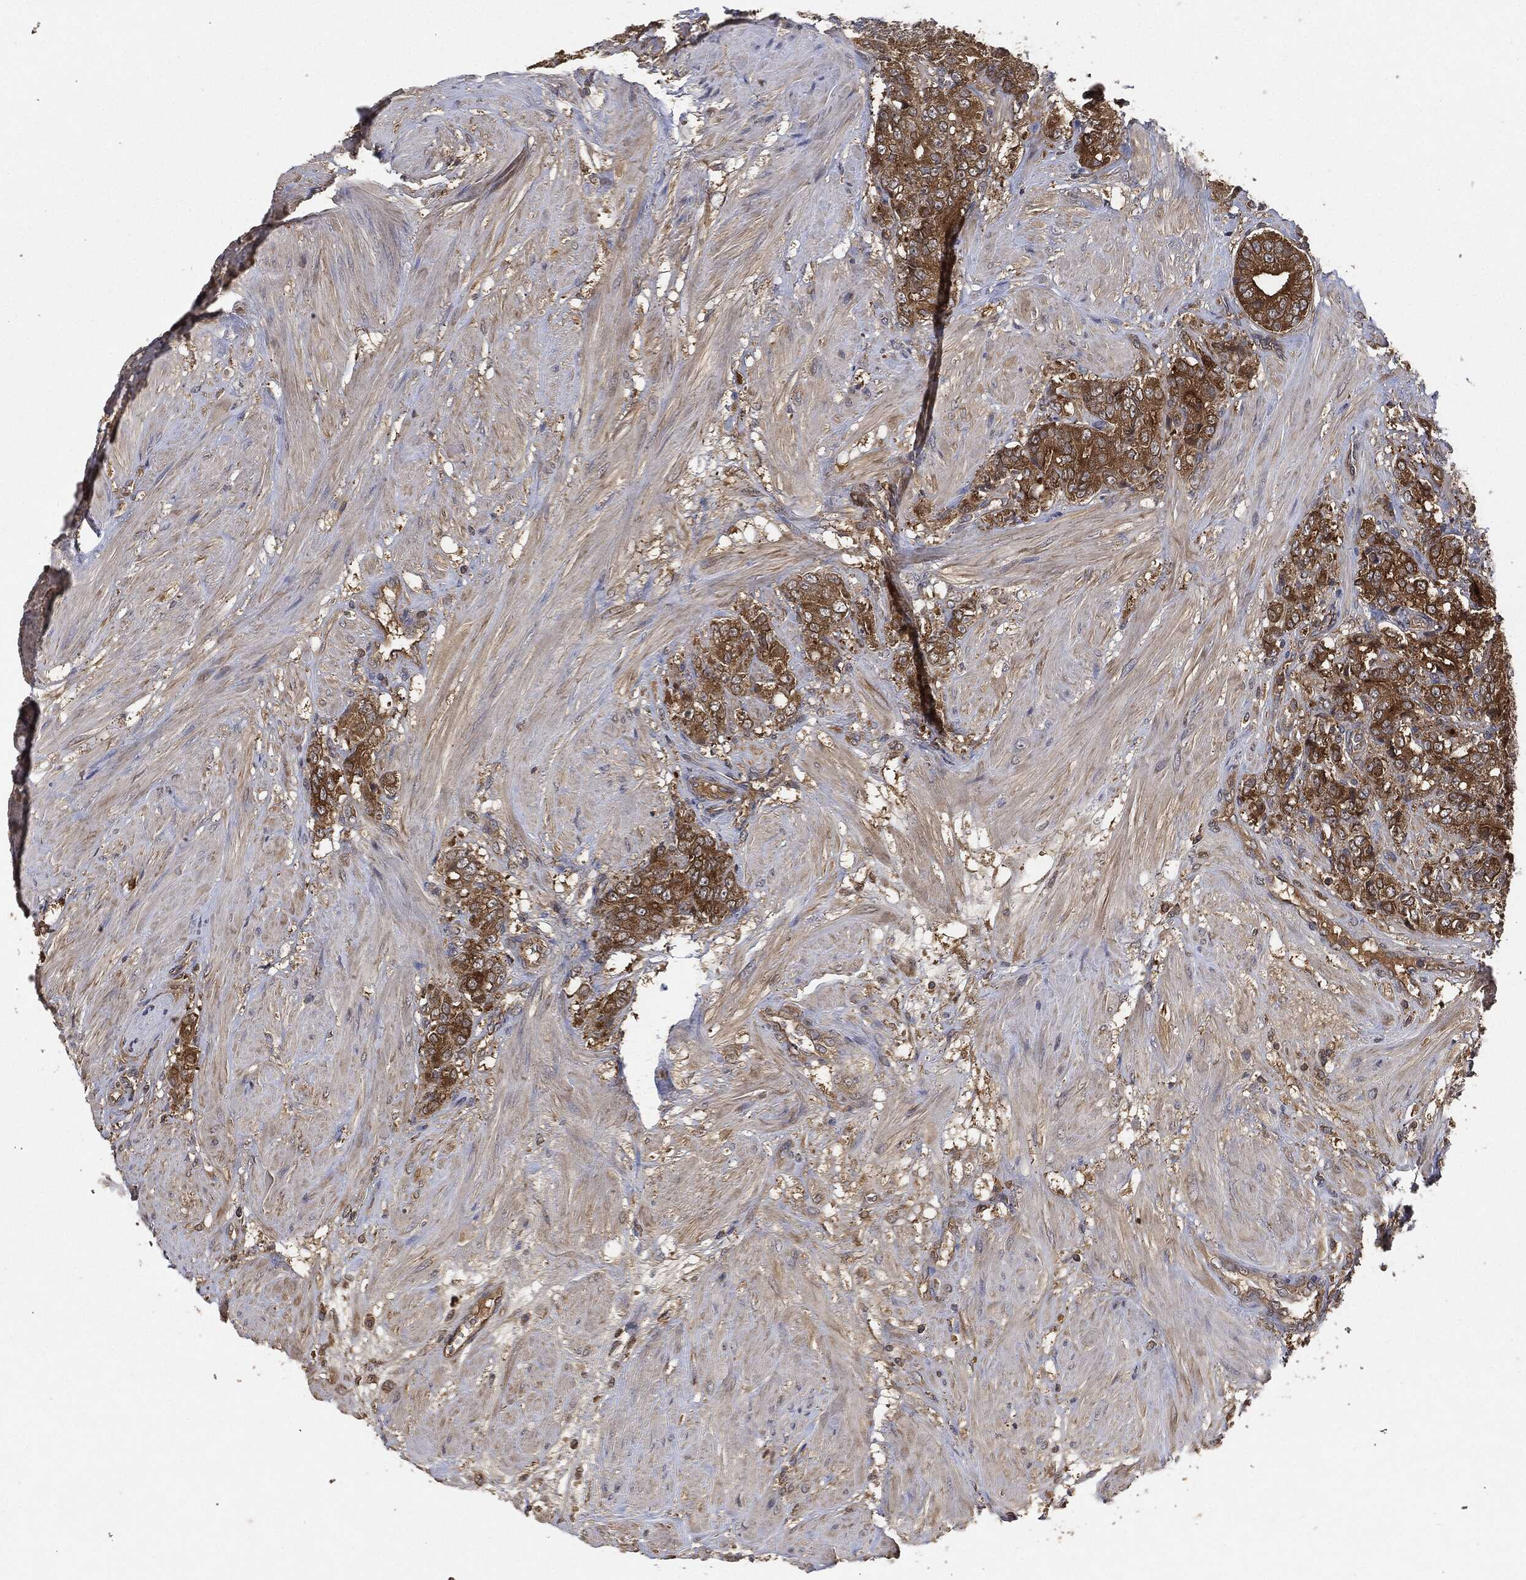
{"staining": {"intensity": "strong", "quantity": ">75%", "location": "cytoplasmic/membranous"}, "tissue": "prostate cancer", "cell_type": "Tumor cells", "image_type": "cancer", "snomed": [{"axis": "morphology", "description": "Adenocarcinoma, NOS"}, {"axis": "topography", "description": "Prostate and seminal vesicle, NOS"}, {"axis": "topography", "description": "Prostate"}], "caption": "A histopathology image showing strong cytoplasmic/membranous staining in approximately >75% of tumor cells in prostate cancer (adenocarcinoma), as visualized by brown immunohistochemical staining.", "gene": "BRAF", "patient": {"sex": "male", "age": 67}}